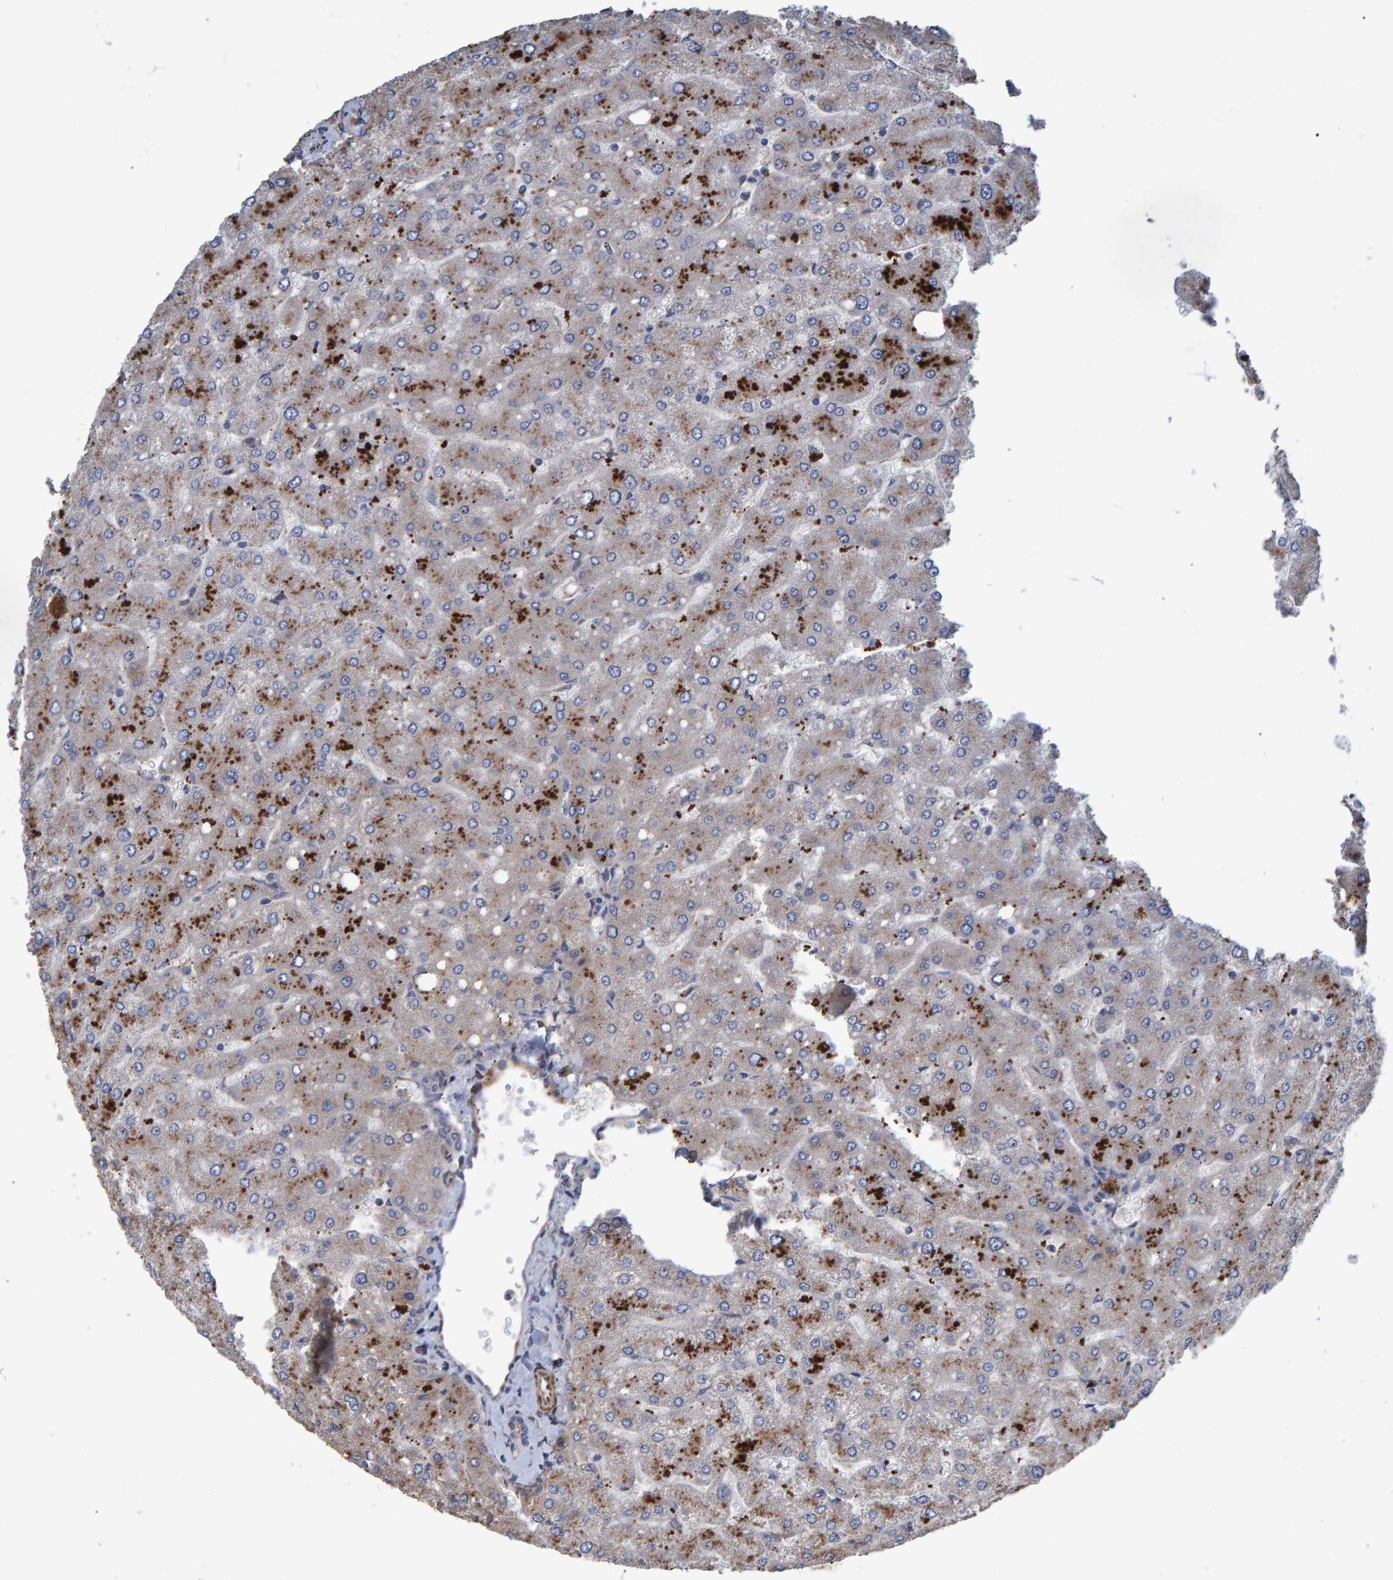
{"staining": {"intensity": "negative", "quantity": "none", "location": "none"}, "tissue": "liver", "cell_type": "Cholangiocytes", "image_type": "normal", "snomed": [{"axis": "morphology", "description": "Normal tissue, NOS"}, {"axis": "topography", "description": "Liver"}], "caption": "Micrograph shows no protein expression in cholangiocytes of normal liver. (Stains: DAB immunohistochemistry (IHC) with hematoxylin counter stain, Microscopy: brightfield microscopy at high magnification).", "gene": "SLIT2", "patient": {"sex": "male", "age": 55}}